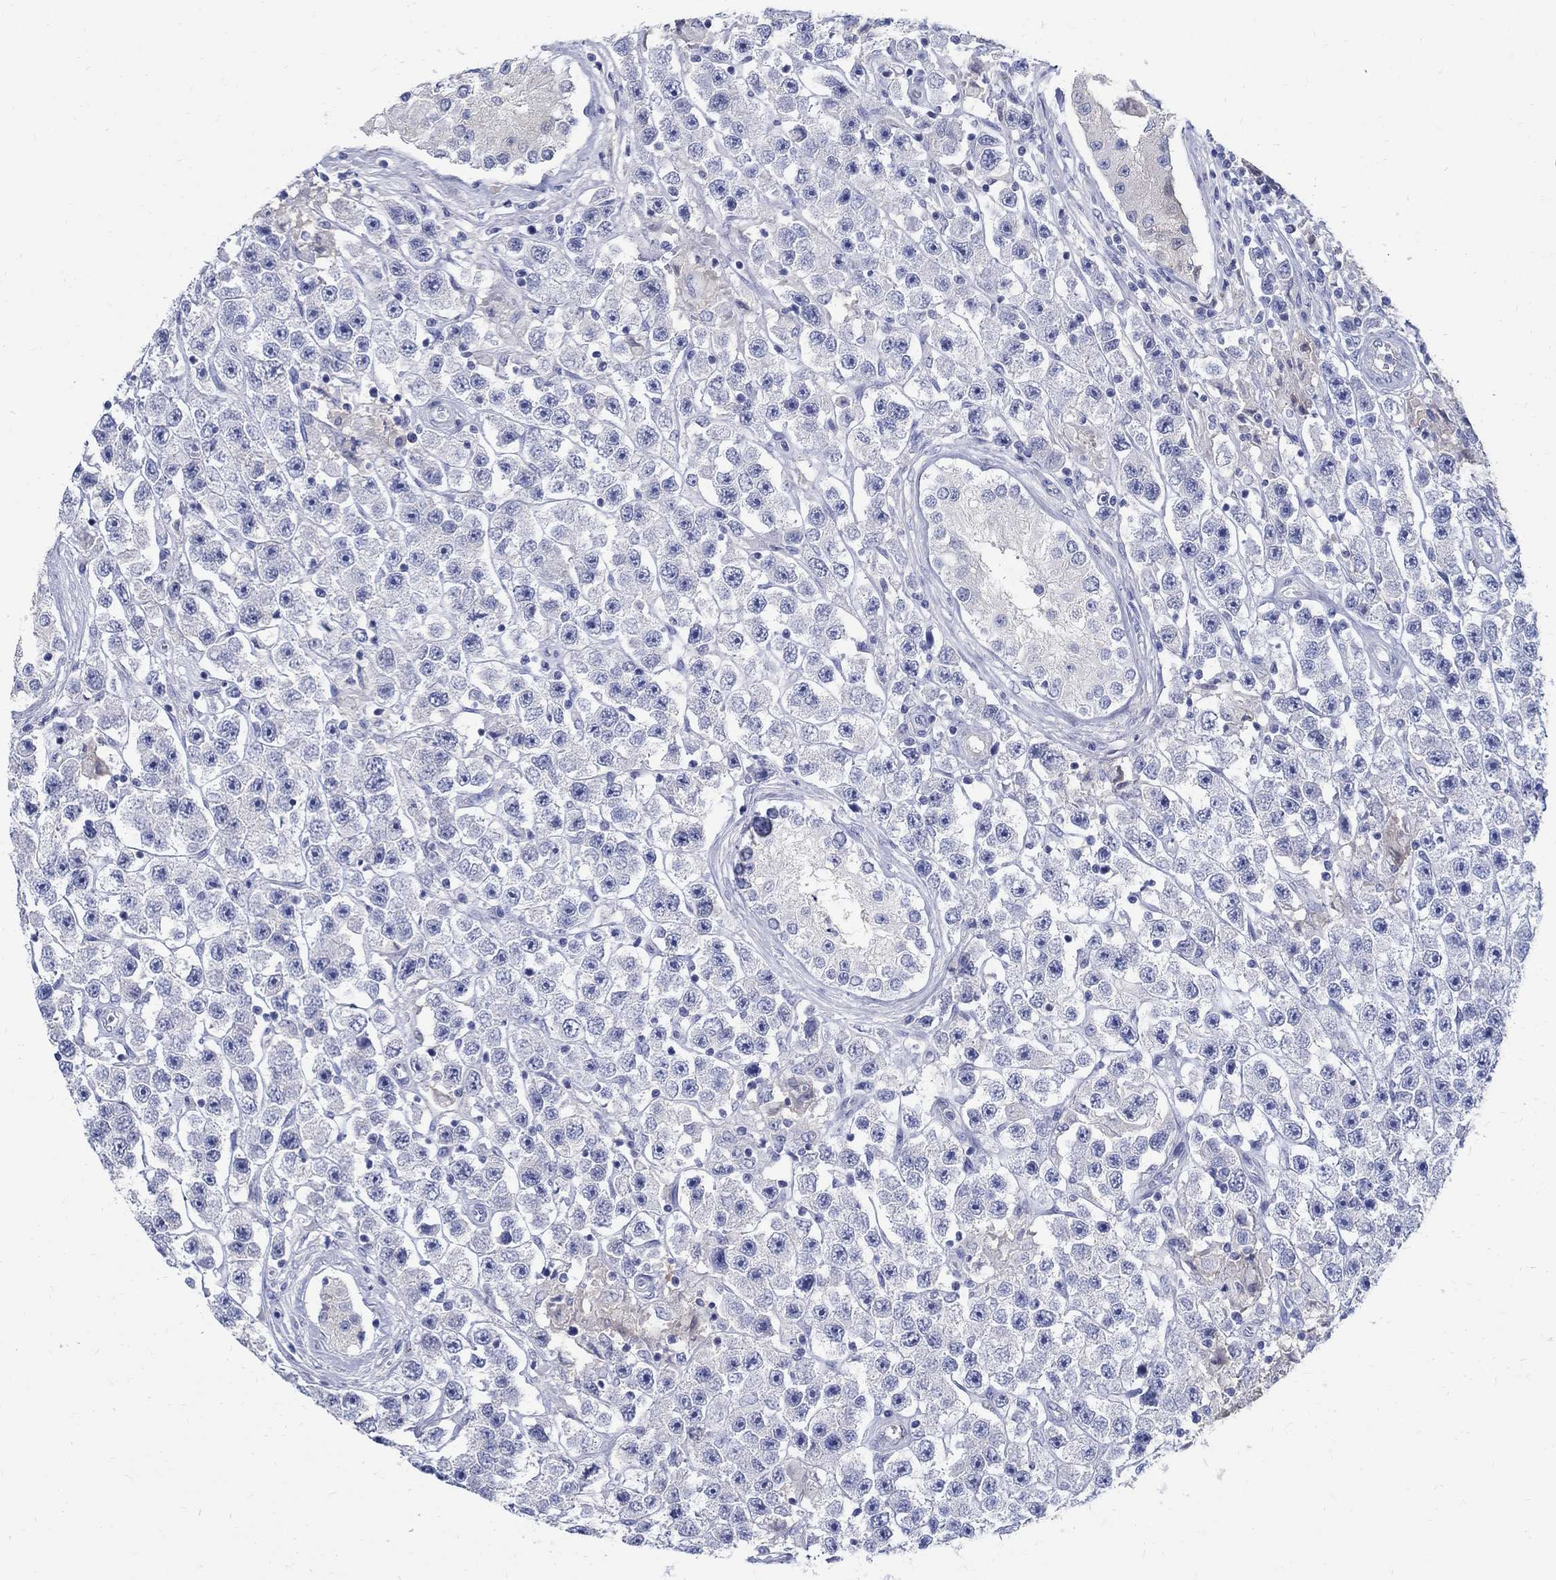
{"staining": {"intensity": "negative", "quantity": "none", "location": "none"}, "tissue": "testis cancer", "cell_type": "Tumor cells", "image_type": "cancer", "snomed": [{"axis": "morphology", "description": "Seminoma, NOS"}, {"axis": "topography", "description": "Testis"}], "caption": "High magnification brightfield microscopy of testis seminoma stained with DAB (brown) and counterstained with hematoxylin (blue): tumor cells show no significant expression.", "gene": "SOX2", "patient": {"sex": "male", "age": 45}}